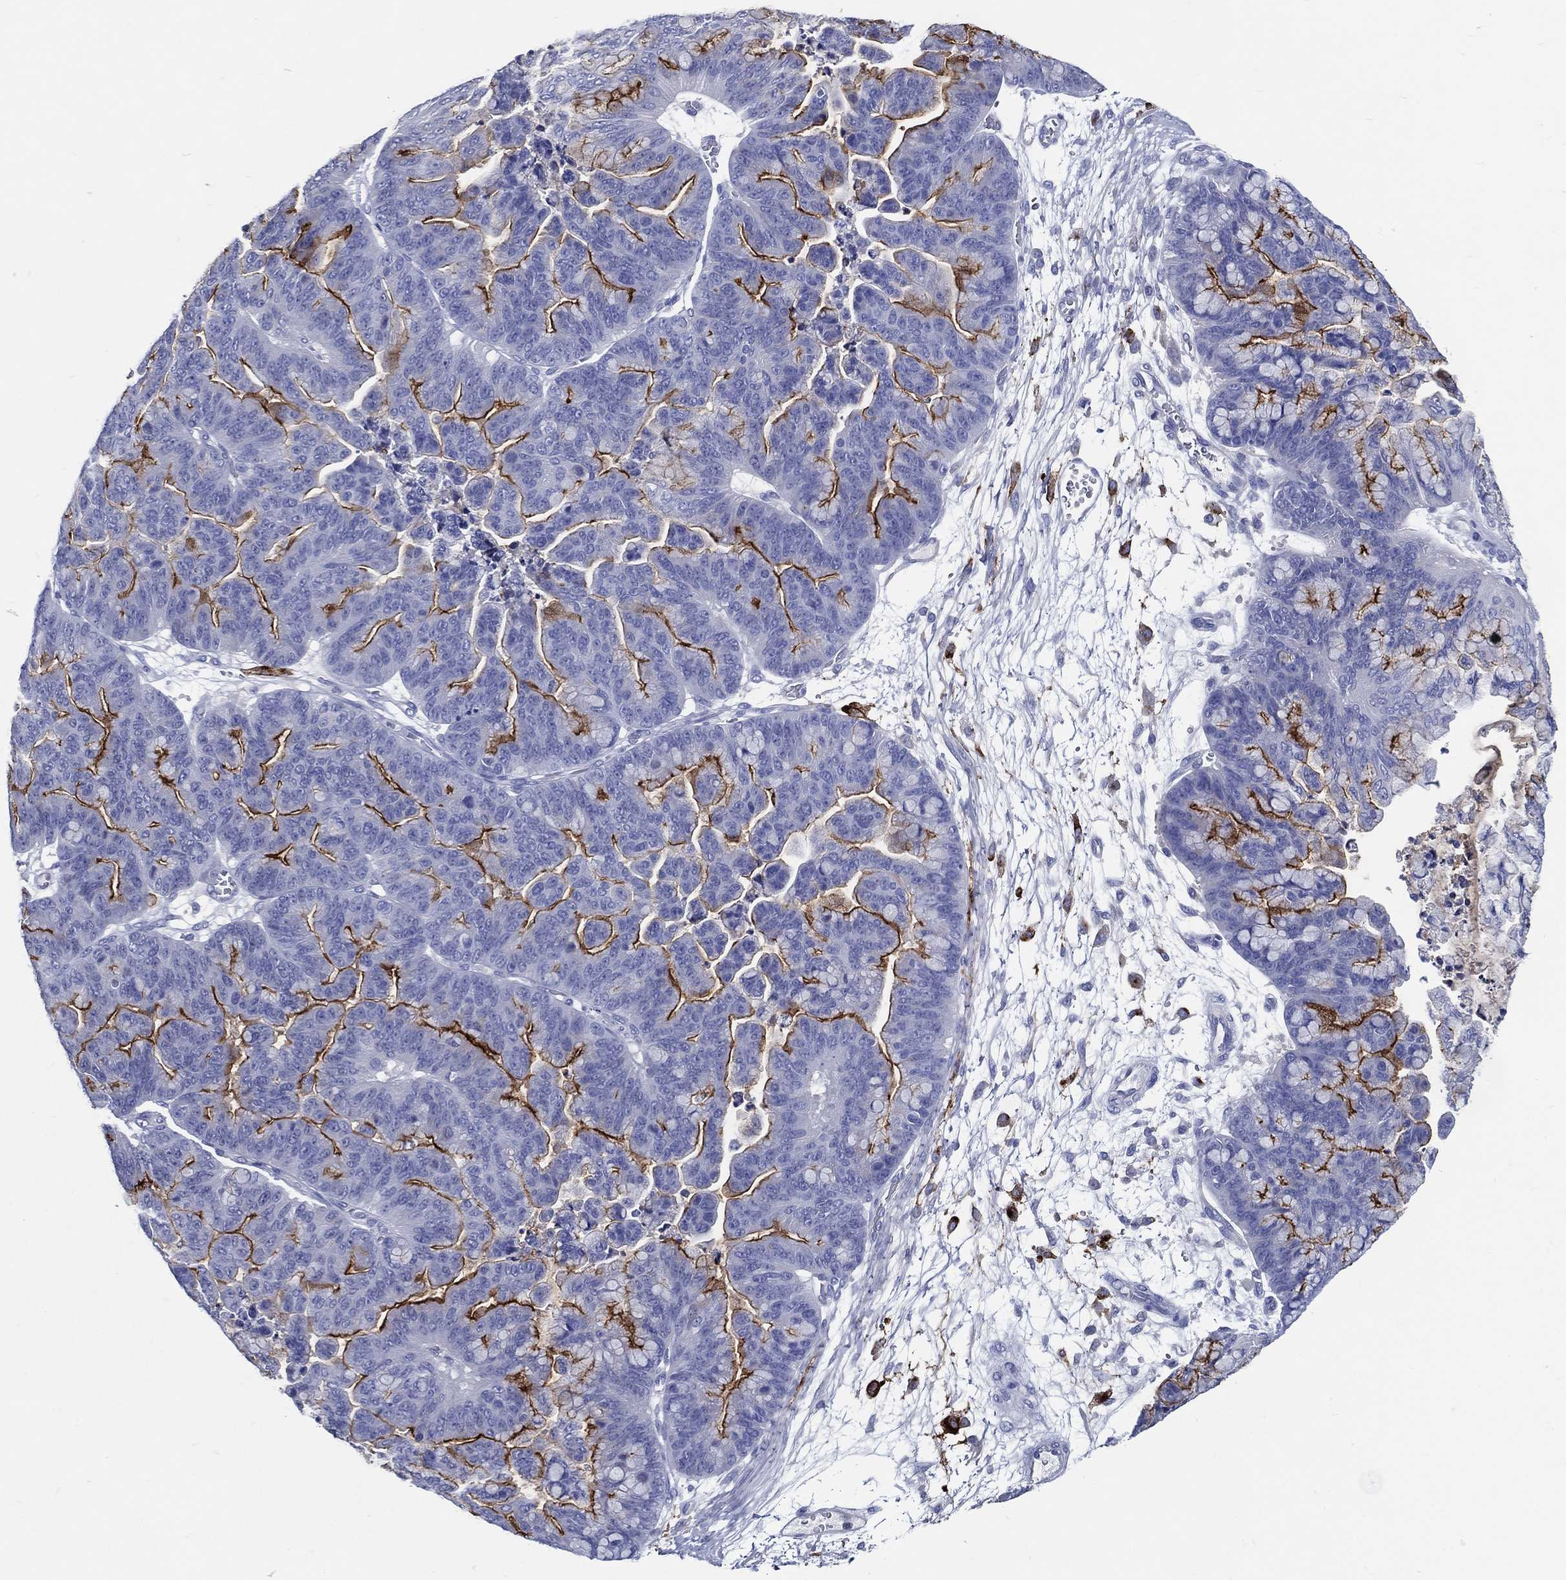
{"staining": {"intensity": "strong", "quantity": "<25%", "location": "cytoplasmic/membranous"}, "tissue": "ovarian cancer", "cell_type": "Tumor cells", "image_type": "cancer", "snomed": [{"axis": "morphology", "description": "Cystadenocarcinoma, mucinous, NOS"}, {"axis": "topography", "description": "Ovary"}], "caption": "This is a micrograph of IHC staining of ovarian cancer (mucinous cystadenocarcinoma), which shows strong positivity in the cytoplasmic/membranous of tumor cells.", "gene": "ACE2", "patient": {"sex": "female", "age": 67}}